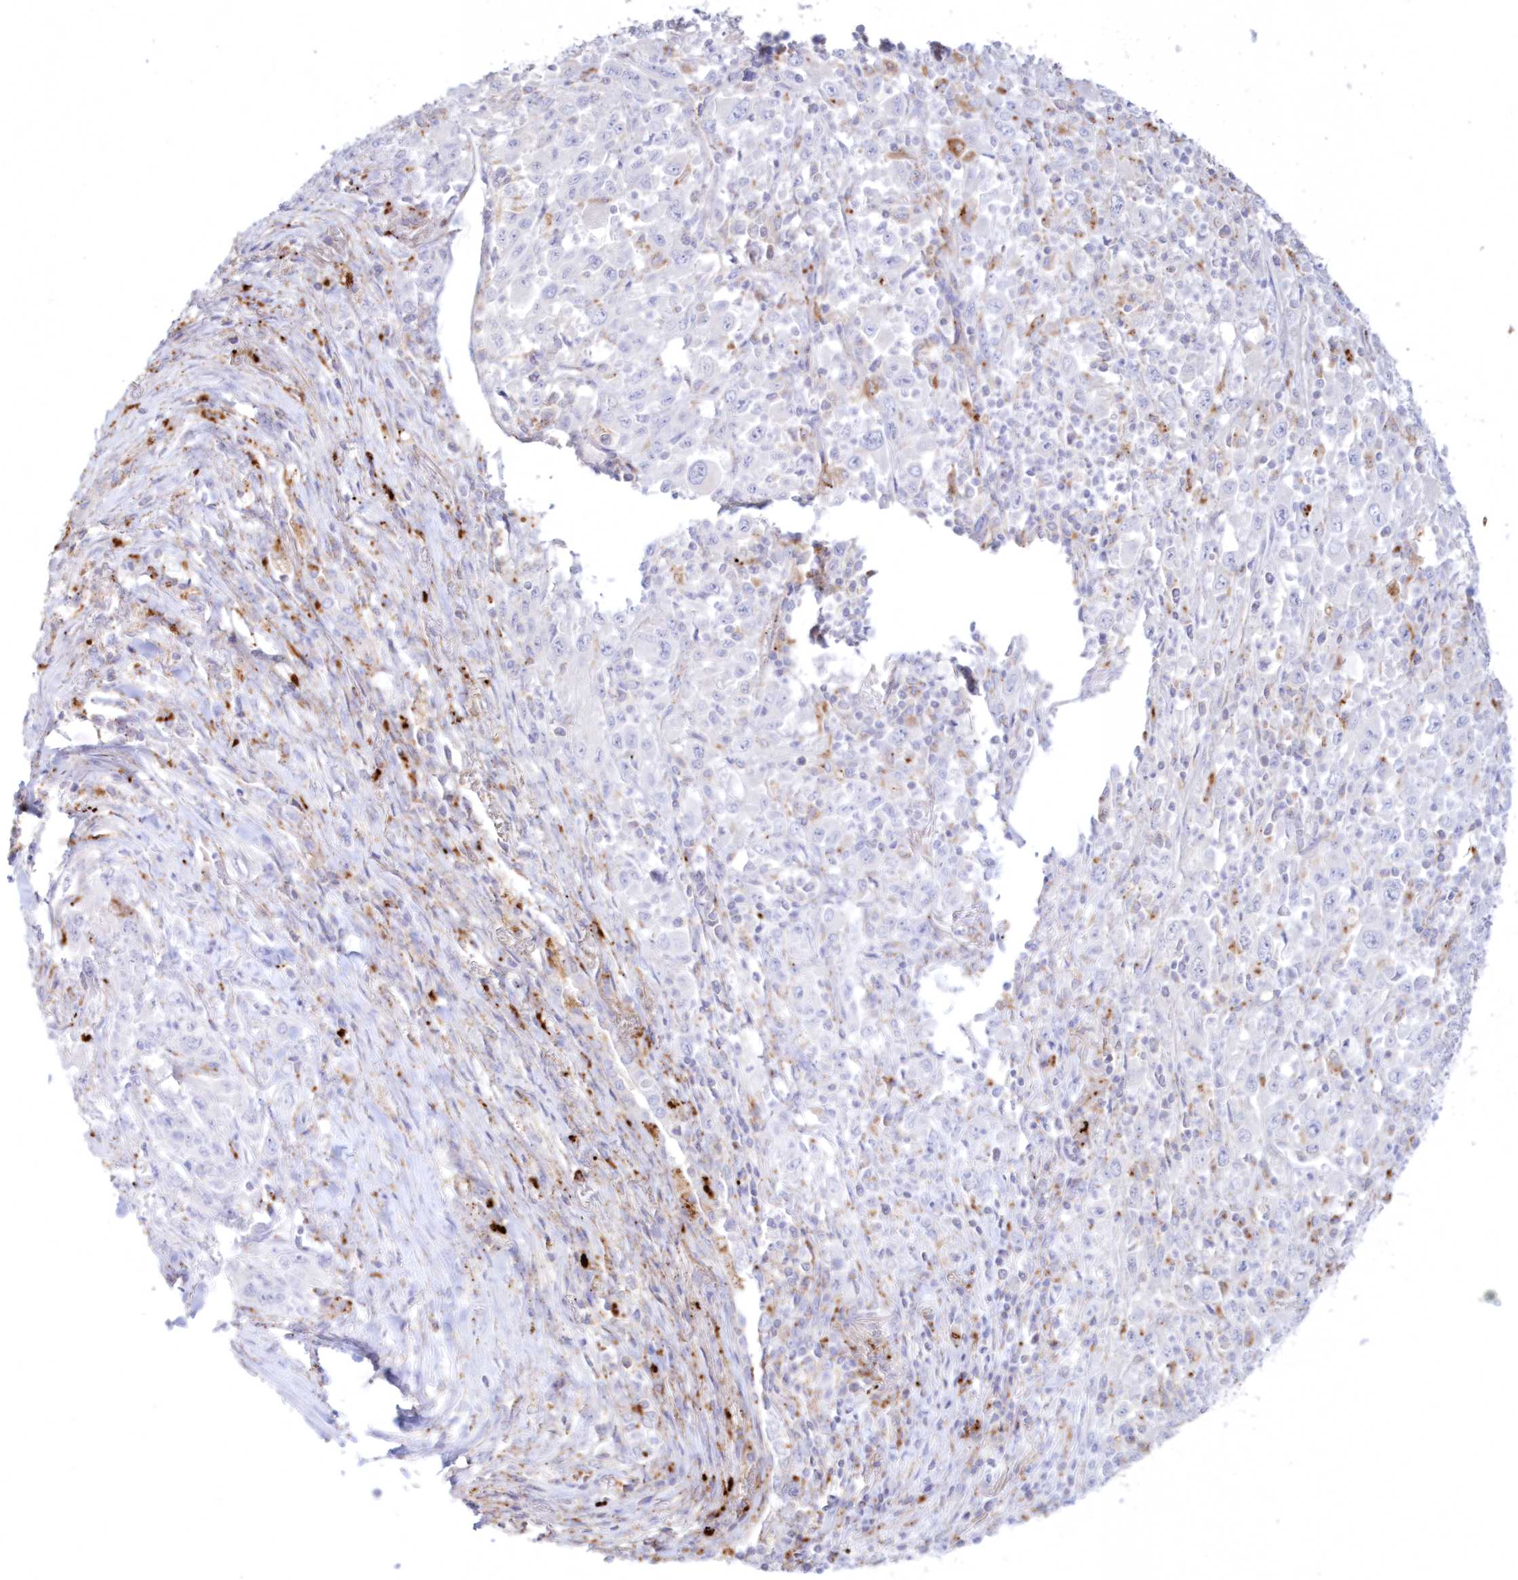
{"staining": {"intensity": "negative", "quantity": "none", "location": "none"}, "tissue": "melanoma", "cell_type": "Tumor cells", "image_type": "cancer", "snomed": [{"axis": "morphology", "description": "Malignant melanoma, Metastatic site"}, {"axis": "topography", "description": "Skin"}], "caption": "Immunohistochemistry (IHC) image of melanoma stained for a protein (brown), which exhibits no positivity in tumor cells. (DAB immunohistochemistry, high magnification).", "gene": "TPP1", "patient": {"sex": "female", "age": 56}}